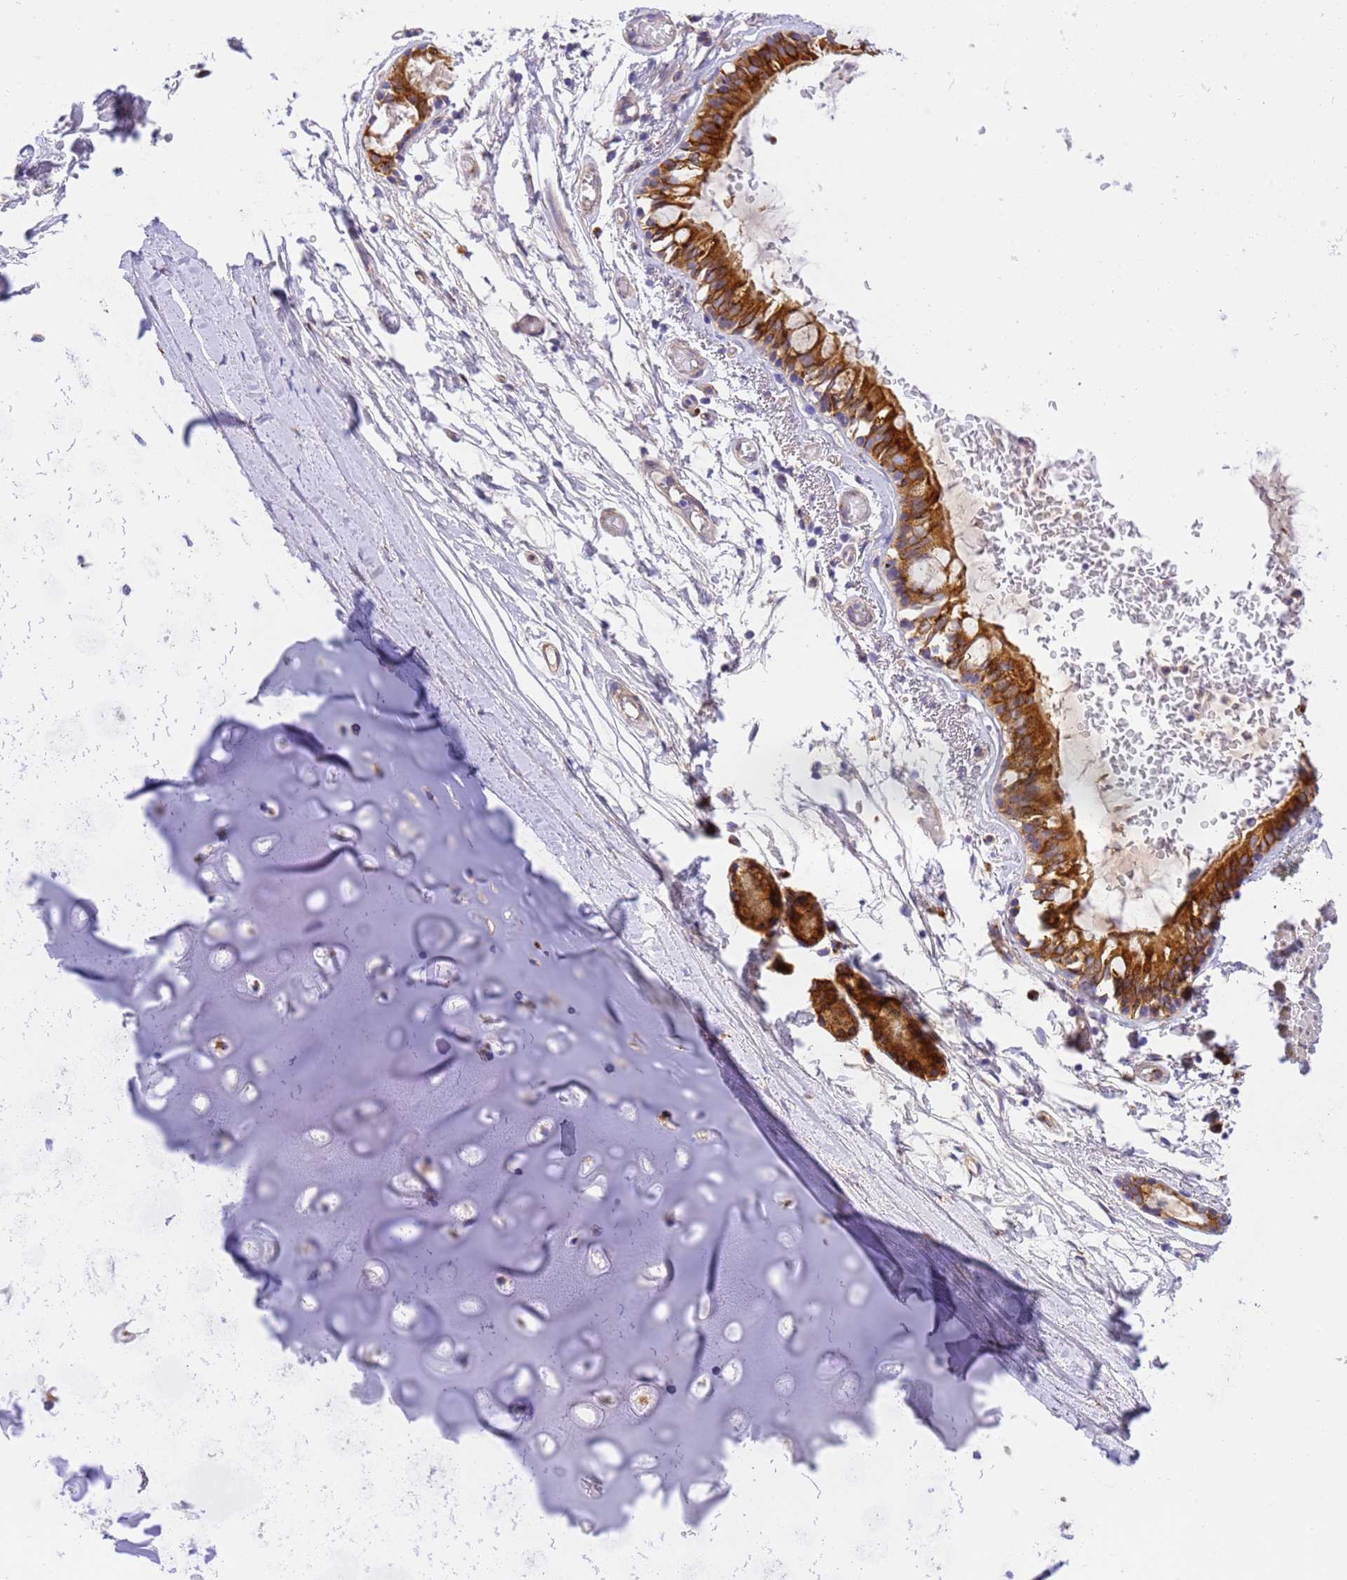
{"staining": {"intensity": "weak", "quantity": ">75%", "location": "cytoplasmic/membranous"}, "tissue": "adipose tissue", "cell_type": "Adipocytes", "image_type": "normal", "snomed": [{"axis": "morphology", "description": "Normal tissue, NOS"}, {"axis": "topography", "description": "Lymph node"}, {"axis": "topography", "description": "Bronchus"}], "caption": "Adipose tissue stained for a protein demonstrates weak cytoplasmic/membranous positivity in adipocytes. Immunohistochemistry stains the protein in brown and the nuclei are stained blue.", "gene": "RHBDD3", "patient": {"sex": "male", "age": 63}}